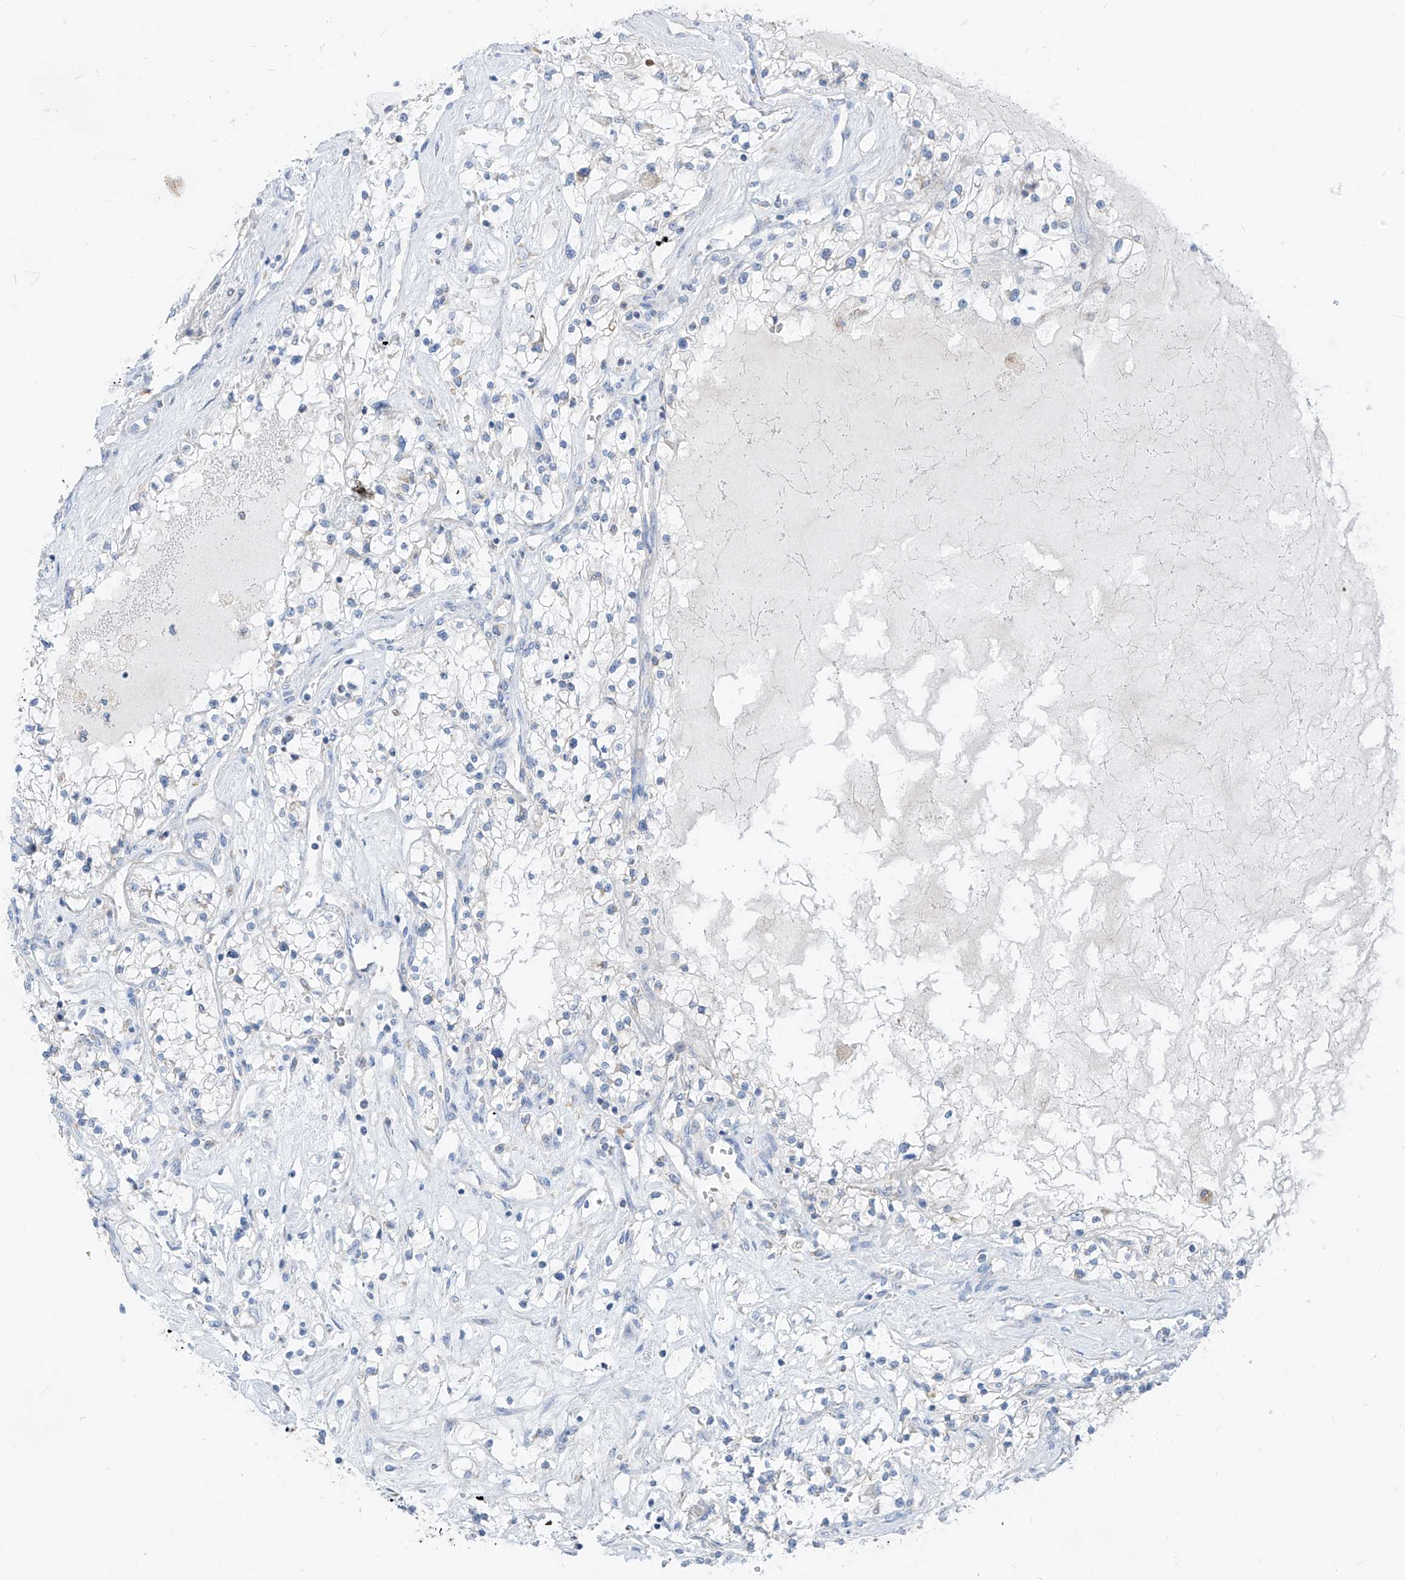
{"staining": {"intensity": "negative", "quantity": "none", "location": "none"}, "tissue": "renal cancer", "cell_type": "Tumor cells", "image_type": "cancer", "snomed": [{"axis": "morphology", "description": "Normal tissue, NOS"}, {"axis": "morphology", "description": "Adenocarcinoma, NOS"}, {"axis": "topography", "description": "Kidney"}], "caption": "This micrograph is of renal cancer stained with IHC to label a protein in brown with the nuclei are counter-stained blue. There is no staining in tumor cells. Brightfield microscopy of IHC stained with DAB (3,3'-diaminobenzidine) (brown) and hematoxylin (blue), captured at high magnification.", "gene": "ZNF404", "patient": {"sex": "male", "age": 68}}